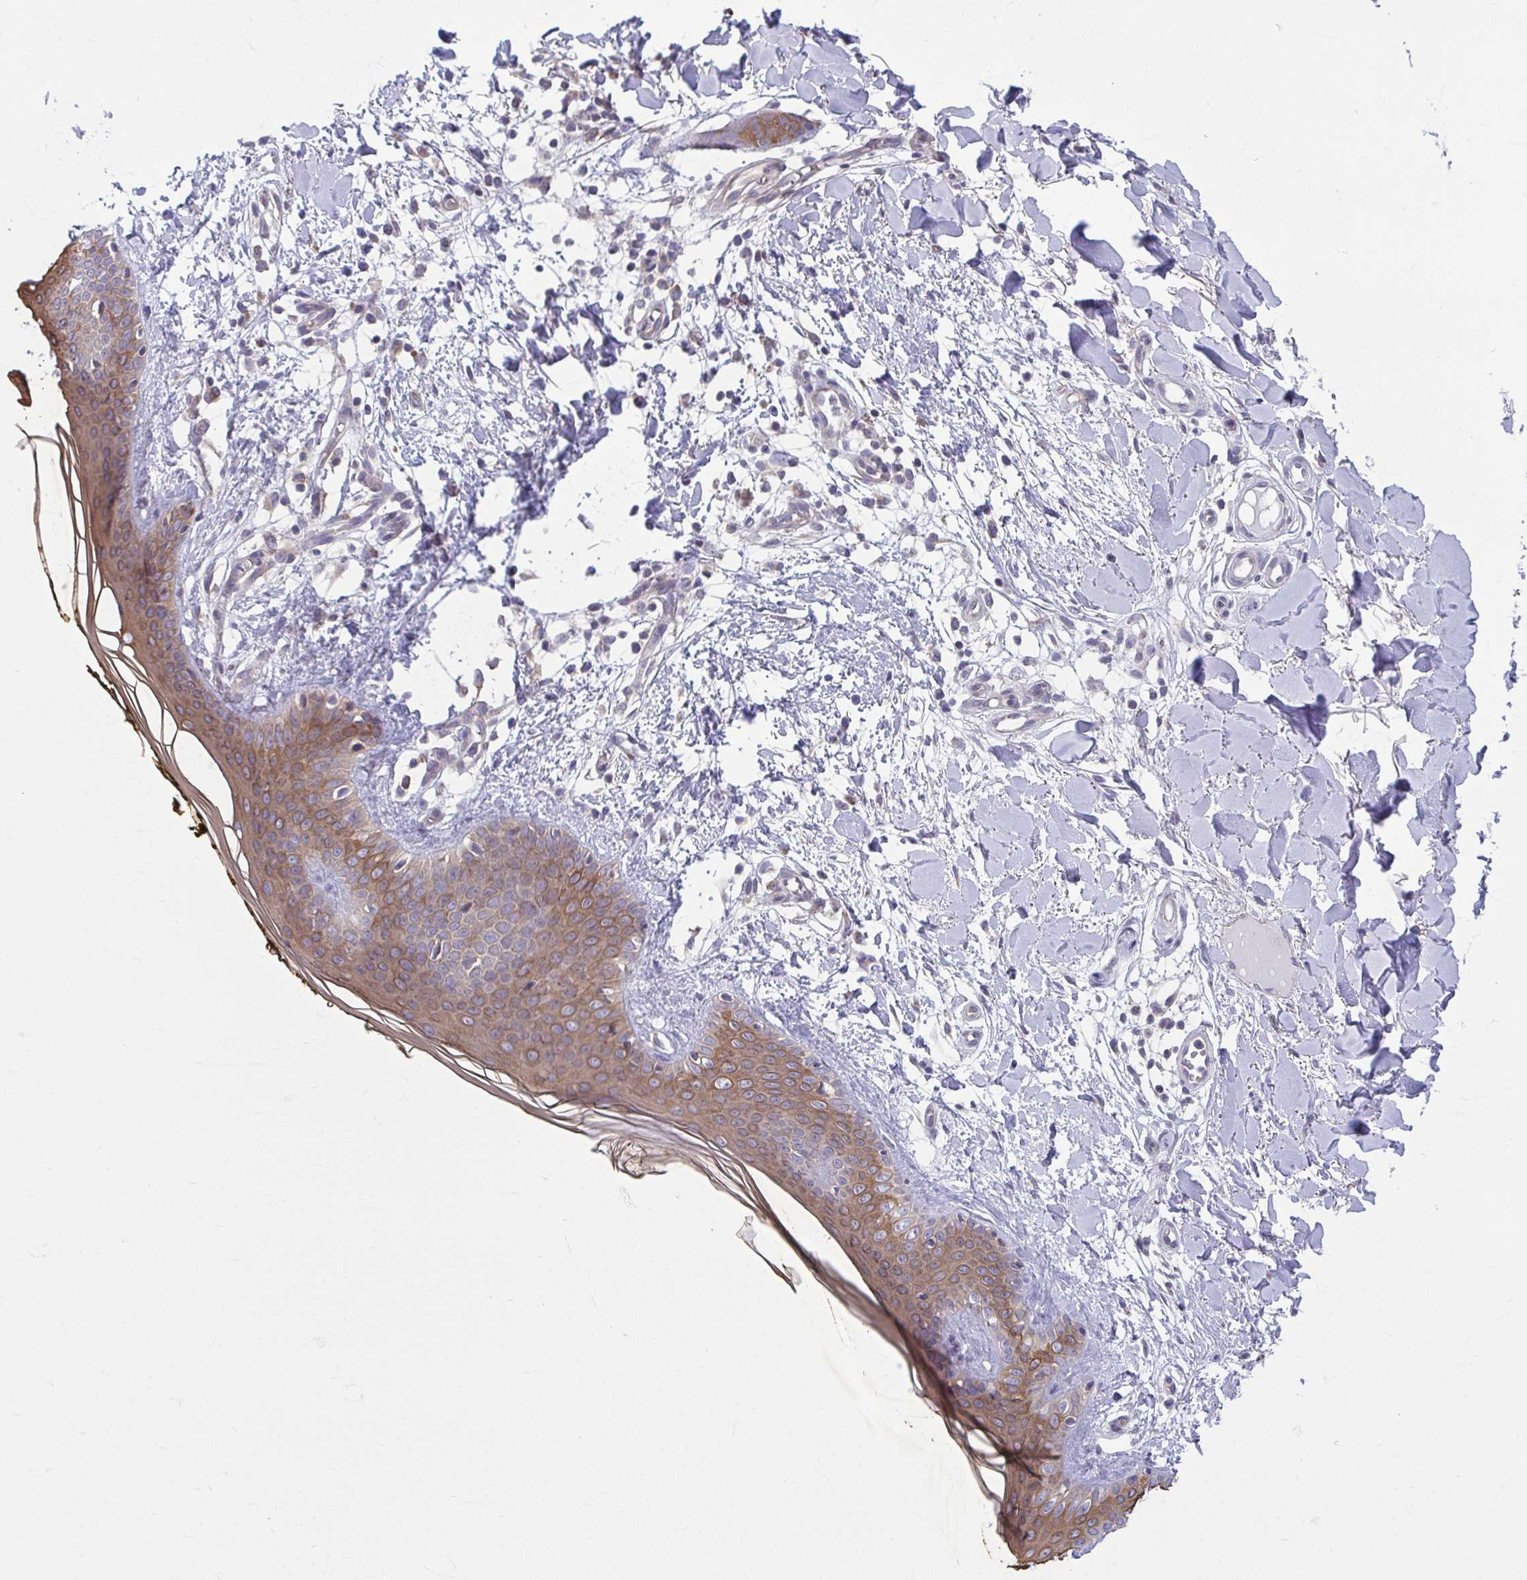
{"staining": {"intensity": "weak", "quantity": "25%-75%", "location": "cytoplasmic/membranous"}, "tissue": "skin", "cell_type": "Fibroblasts", "image_type": "normal", "snomed": [{"axis": "morphology", "description": "Normal tissue, NOS"}, {"axis": "topography", "description": "Skin"}], "caption": "A low amount of weak cytoplasmic/membranous staining is identified in about 25%-75% of fibroblasts in unremarkable skin.", "gene": "TMEM108", "patient": {"sex": "female", "age": 34}}